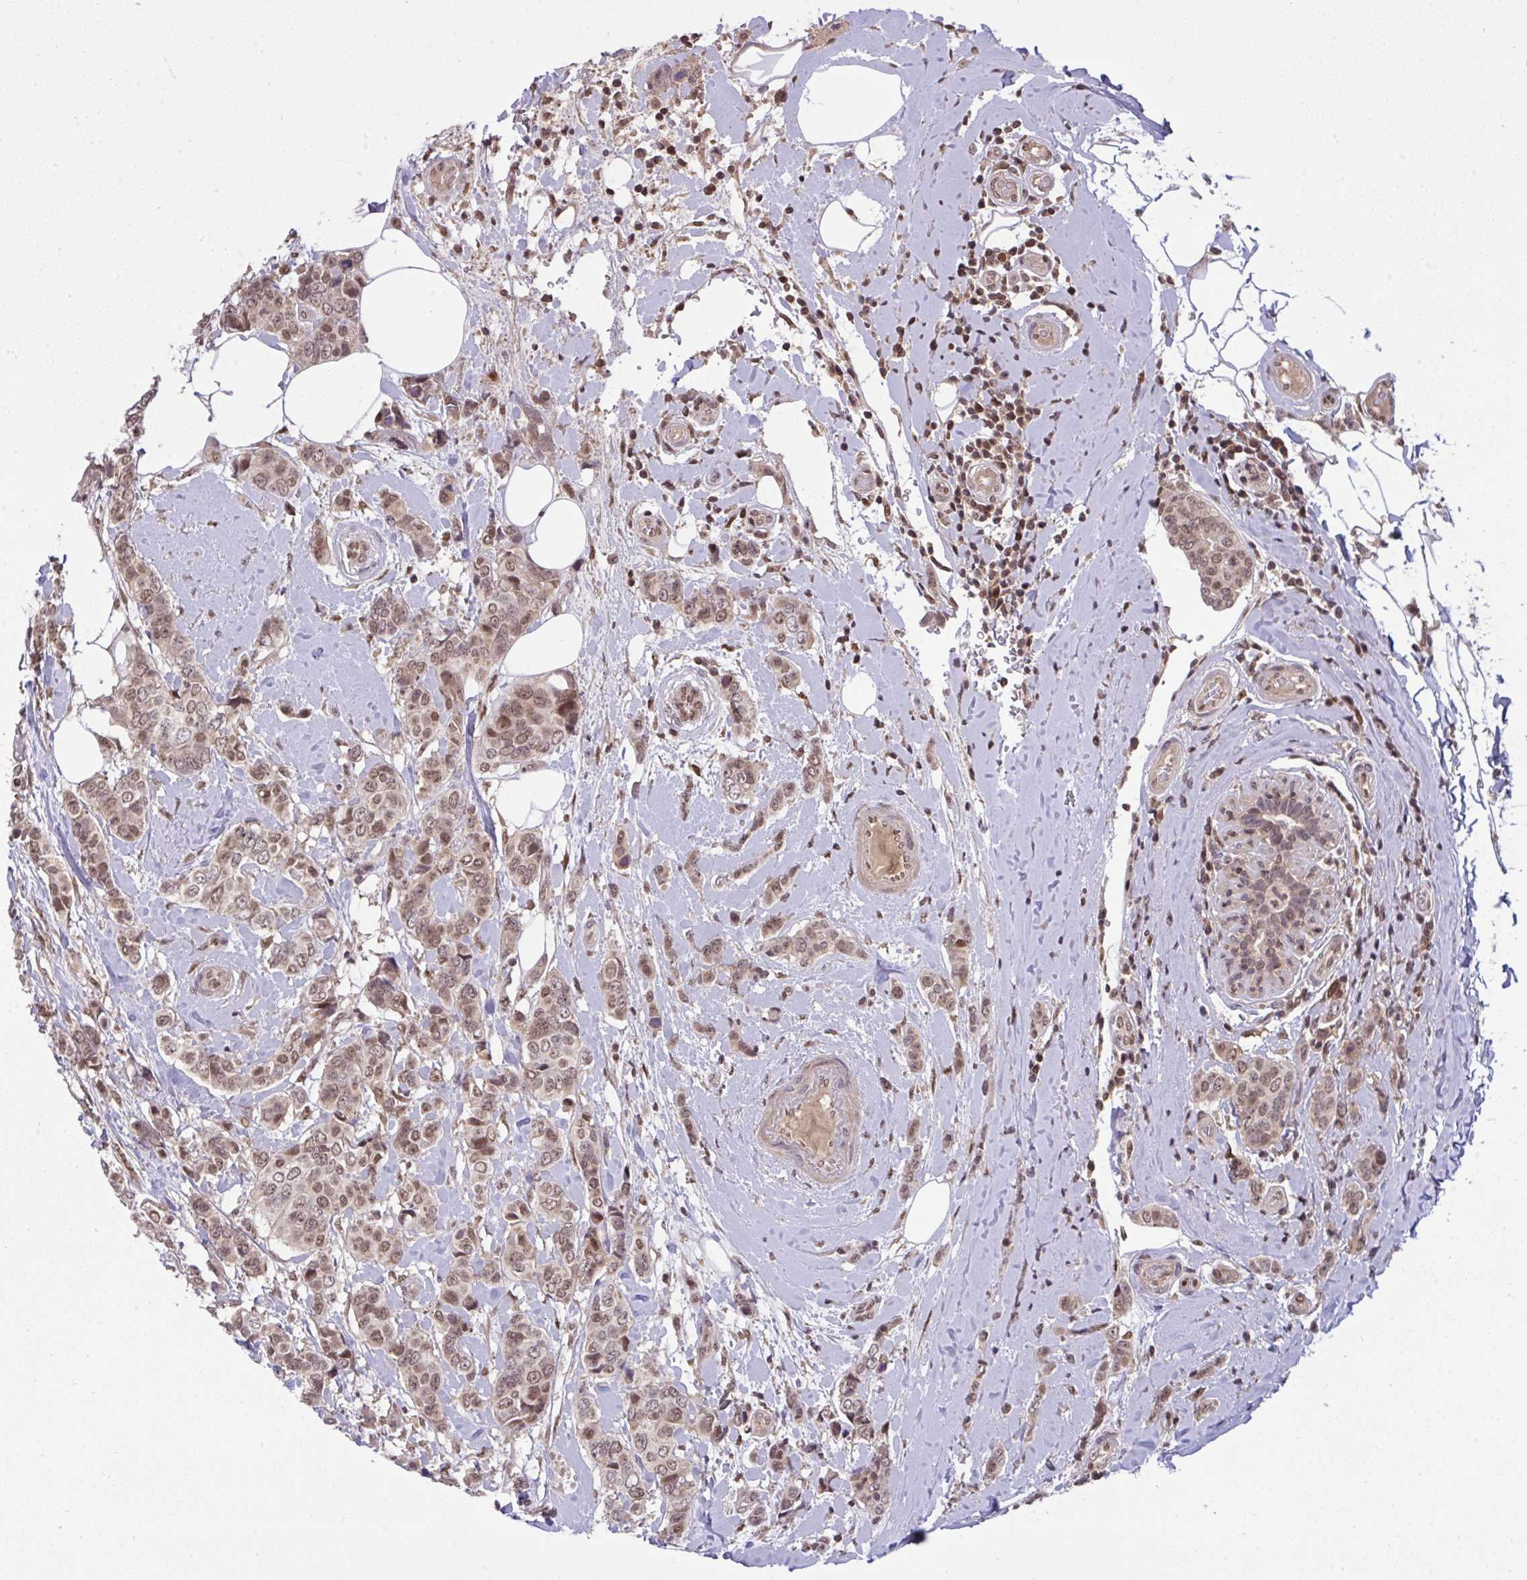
{"staining": {"intensity": "moderate", "quantity": ">75%", "location": "nuclear"}, "tissue": "breast cancer", "cell_type": "Tumor cells", "image_type": "cancer", "snomed": [{"axis": "morphology", "description": "Lobular carcinoma"}, {"axis": "topography", "description": "Breast"}], "caption": "Breast cancer stained with a brown dye shows moderate nuclear positive expression in about >75% of tumor cells.", "gene": "KLF2", "patient": {"sex": "female", "age": 51}}